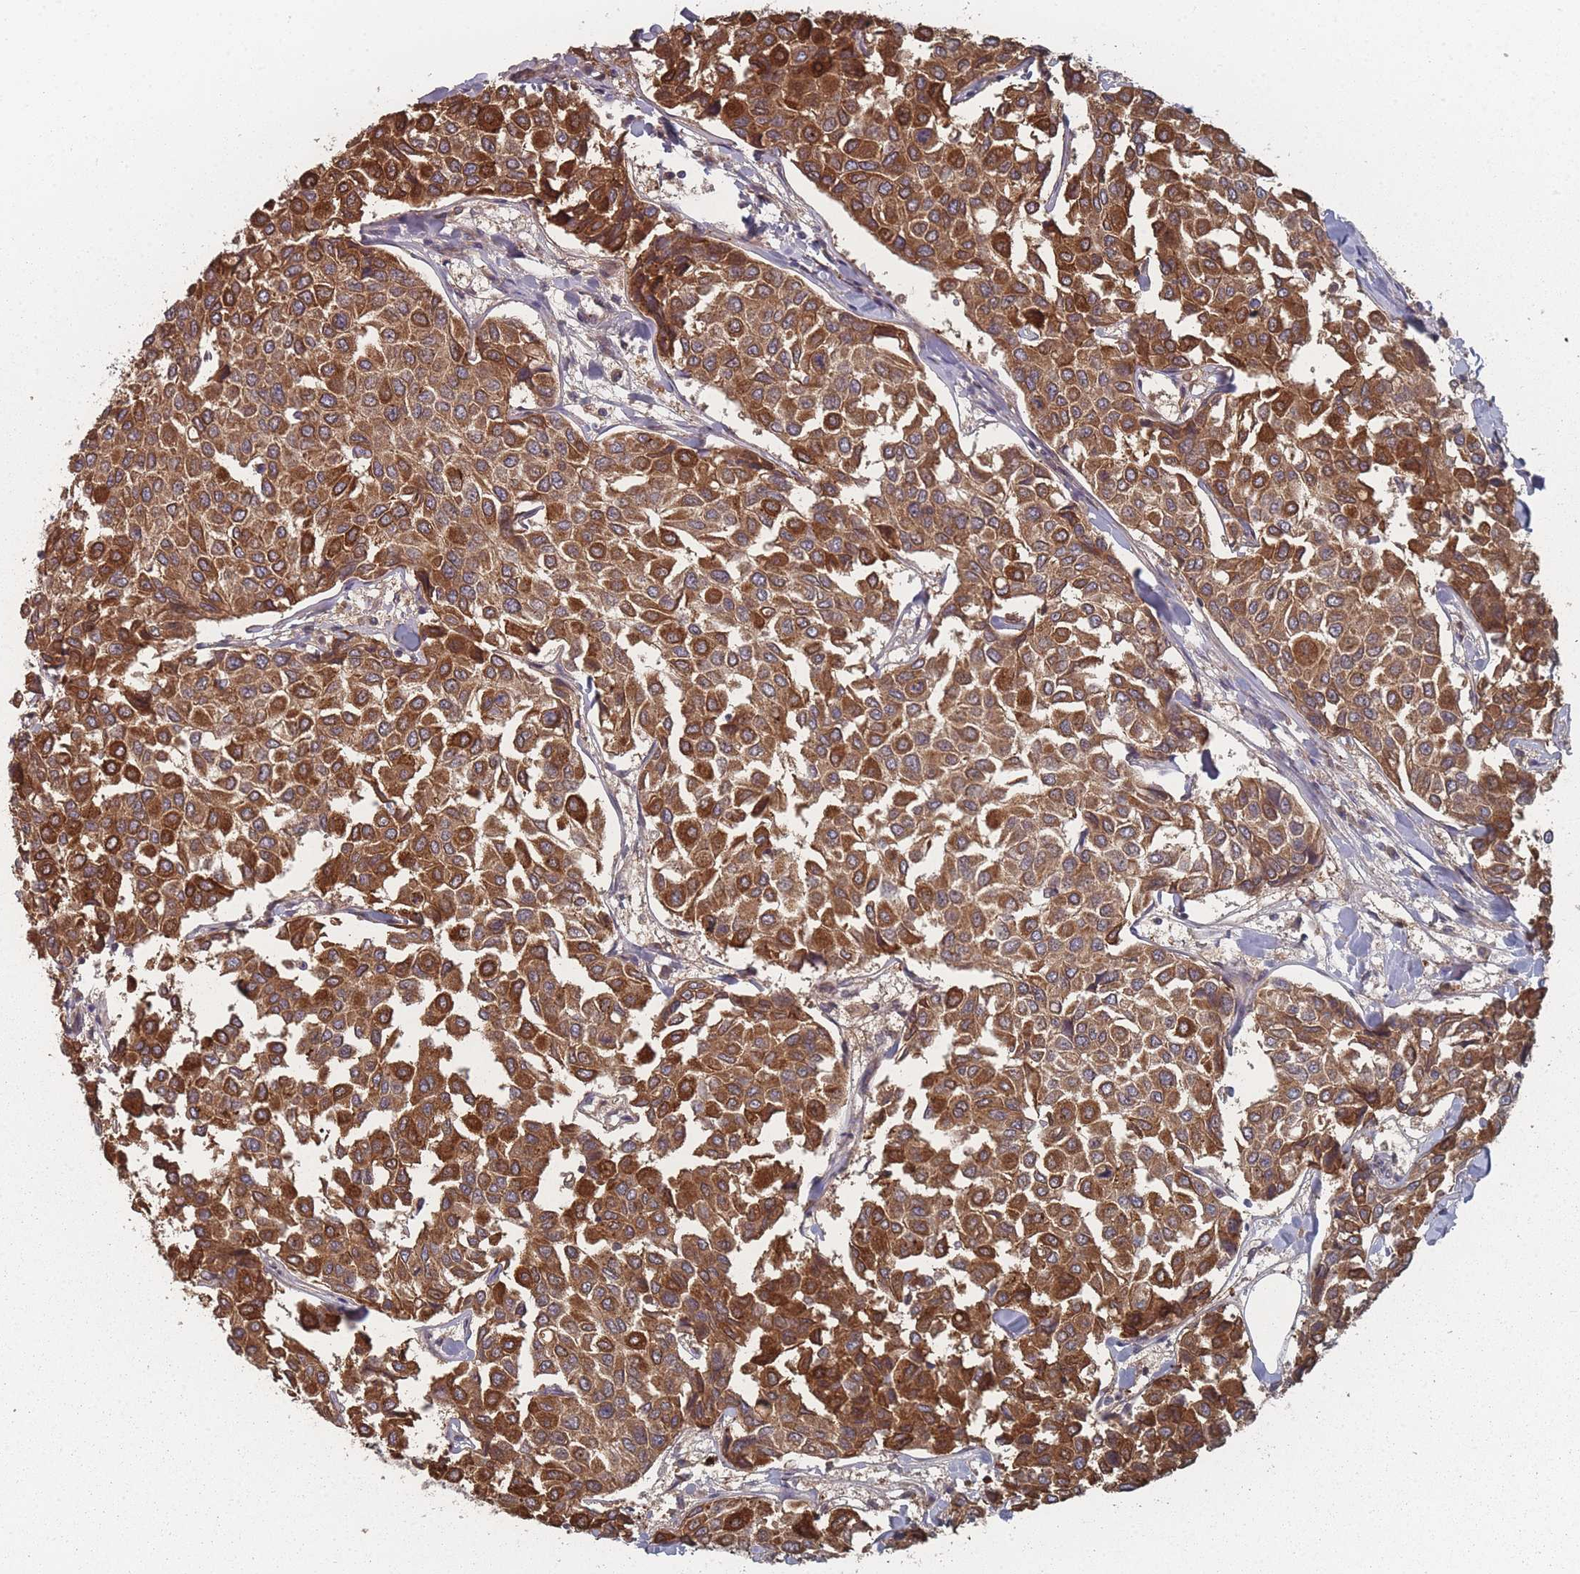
{"staining": {"intensity": "strong", "quantity": ">75%", "location": "cytoplasmic/membranous"}, "tissue": "breast cancer", "cell_type": "Tumor cells", "image_type": "cancer", "snomed": [{"axis": "morphology", "description": "Duct carcinoma"}, {"axis": "topography", "description": "Breast"}], "caption": "Breast cancer tissue displays strong cytoplasmic/membranous expression in about >75% of tumor cells, visualized by immunohistochemistry.", "gene": "TBC1D25", "patient": {"sex": "female", "age": 55}}